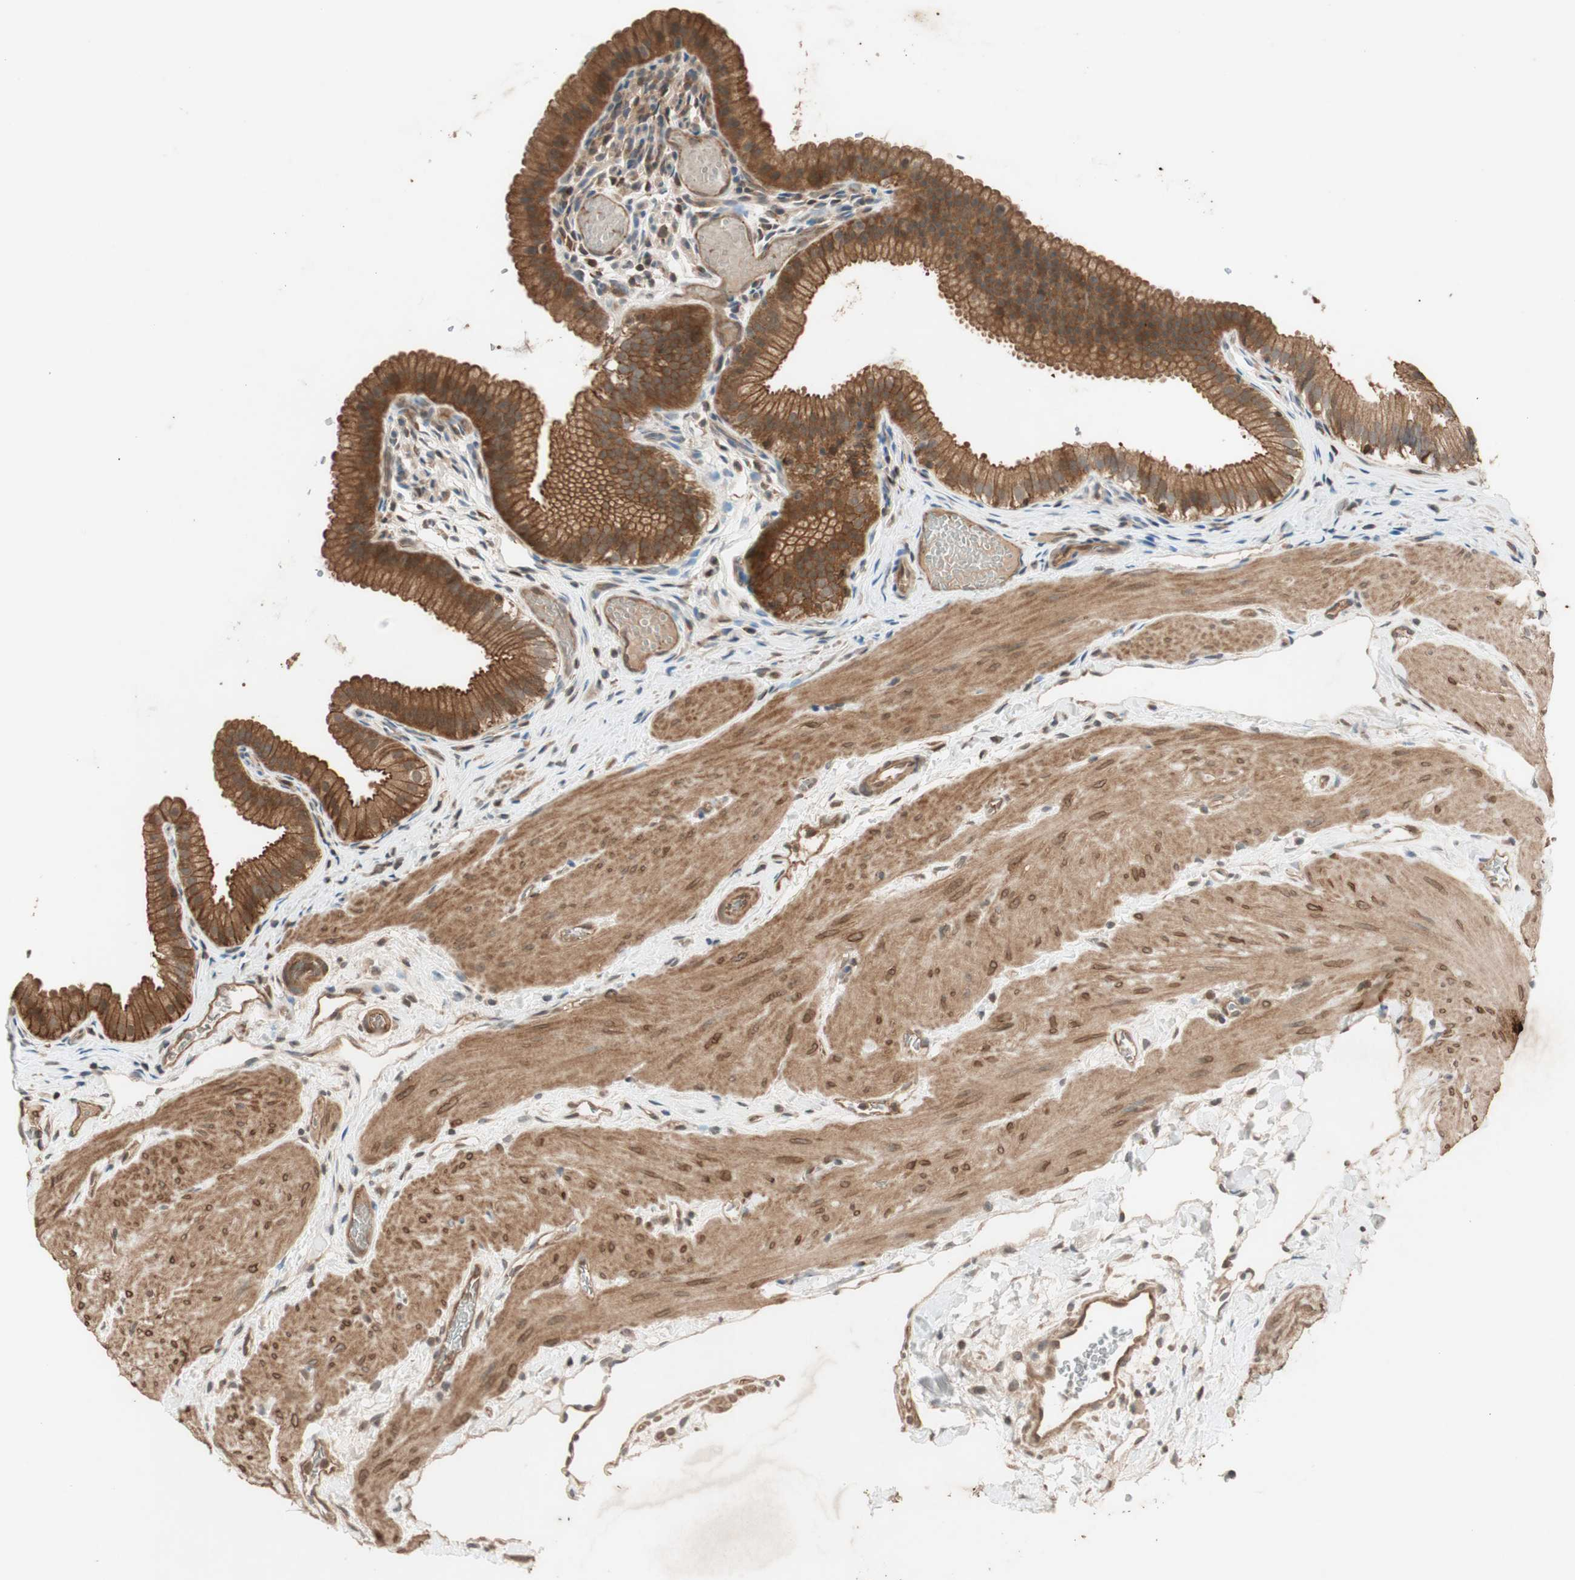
{"staining": {"intensity": "strong", "quantity": ">75%", "location": "cytoplasmic/membranous"}, "tissue": "gallbladder", "cell_type": "Glandular cells", "image_type": "normal", "snomed": [{"axis": "morphology", "description": "Normal tissue, NOS"}, {"axis": "topography", "description": "Gallbladder"}], "caption": "Immunohistochemistry staining of benign gallbladder, which demonstrates high levels of strong cytoplasmic/membranous expression in about >75% of glandular cells indicating strong cytoplasmic/membranous protein staining. The staining was performed using DAB (brown) for protein detection and nuclei were counterstained in hematoxylin (blue).", "gene": "EPHA8", "patient": {"sex": "female", "age": 26}}